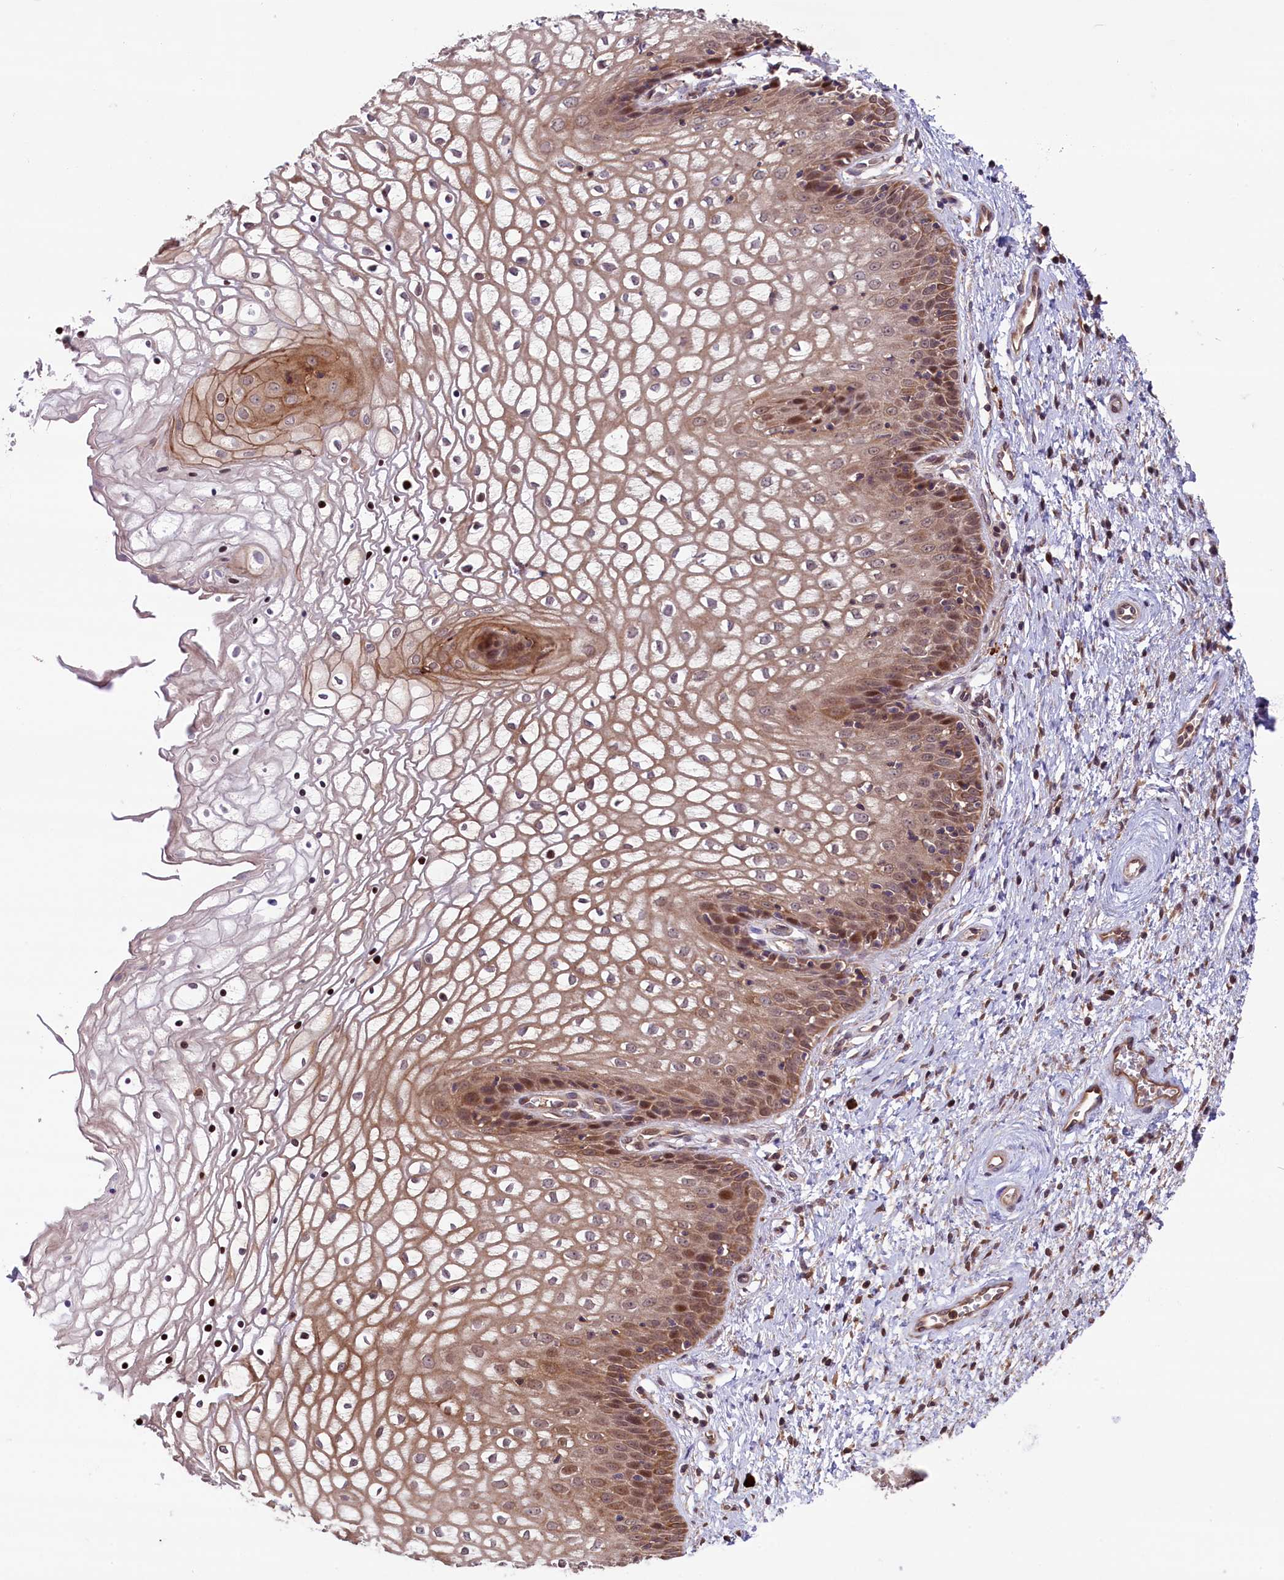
{"staining": {"intensity": "moderate", "quantity": "25%-75%", "location": "cytoplasmic/membranous,nuclear"}, "tissue": "vagina", "cell_type": "Squamous epithelial cells", "image_type": "normal", "snomed": [{"axis": "morphology", "description": "Normal tissue, NOS"}, {"axis": "topography", "description": "Vagina"}], "caption": "Protein positivity by immunohistochemistry demonstrates moderate cytoplasmic/membranous,nuclear positivity in approximately 25%-75% of squamous epithelial cells in benign vagina. (IHC, brightfield microscopy, high magnification).", "gene": "RIC8A", "patient": {"sex": "female", "age": 34}}